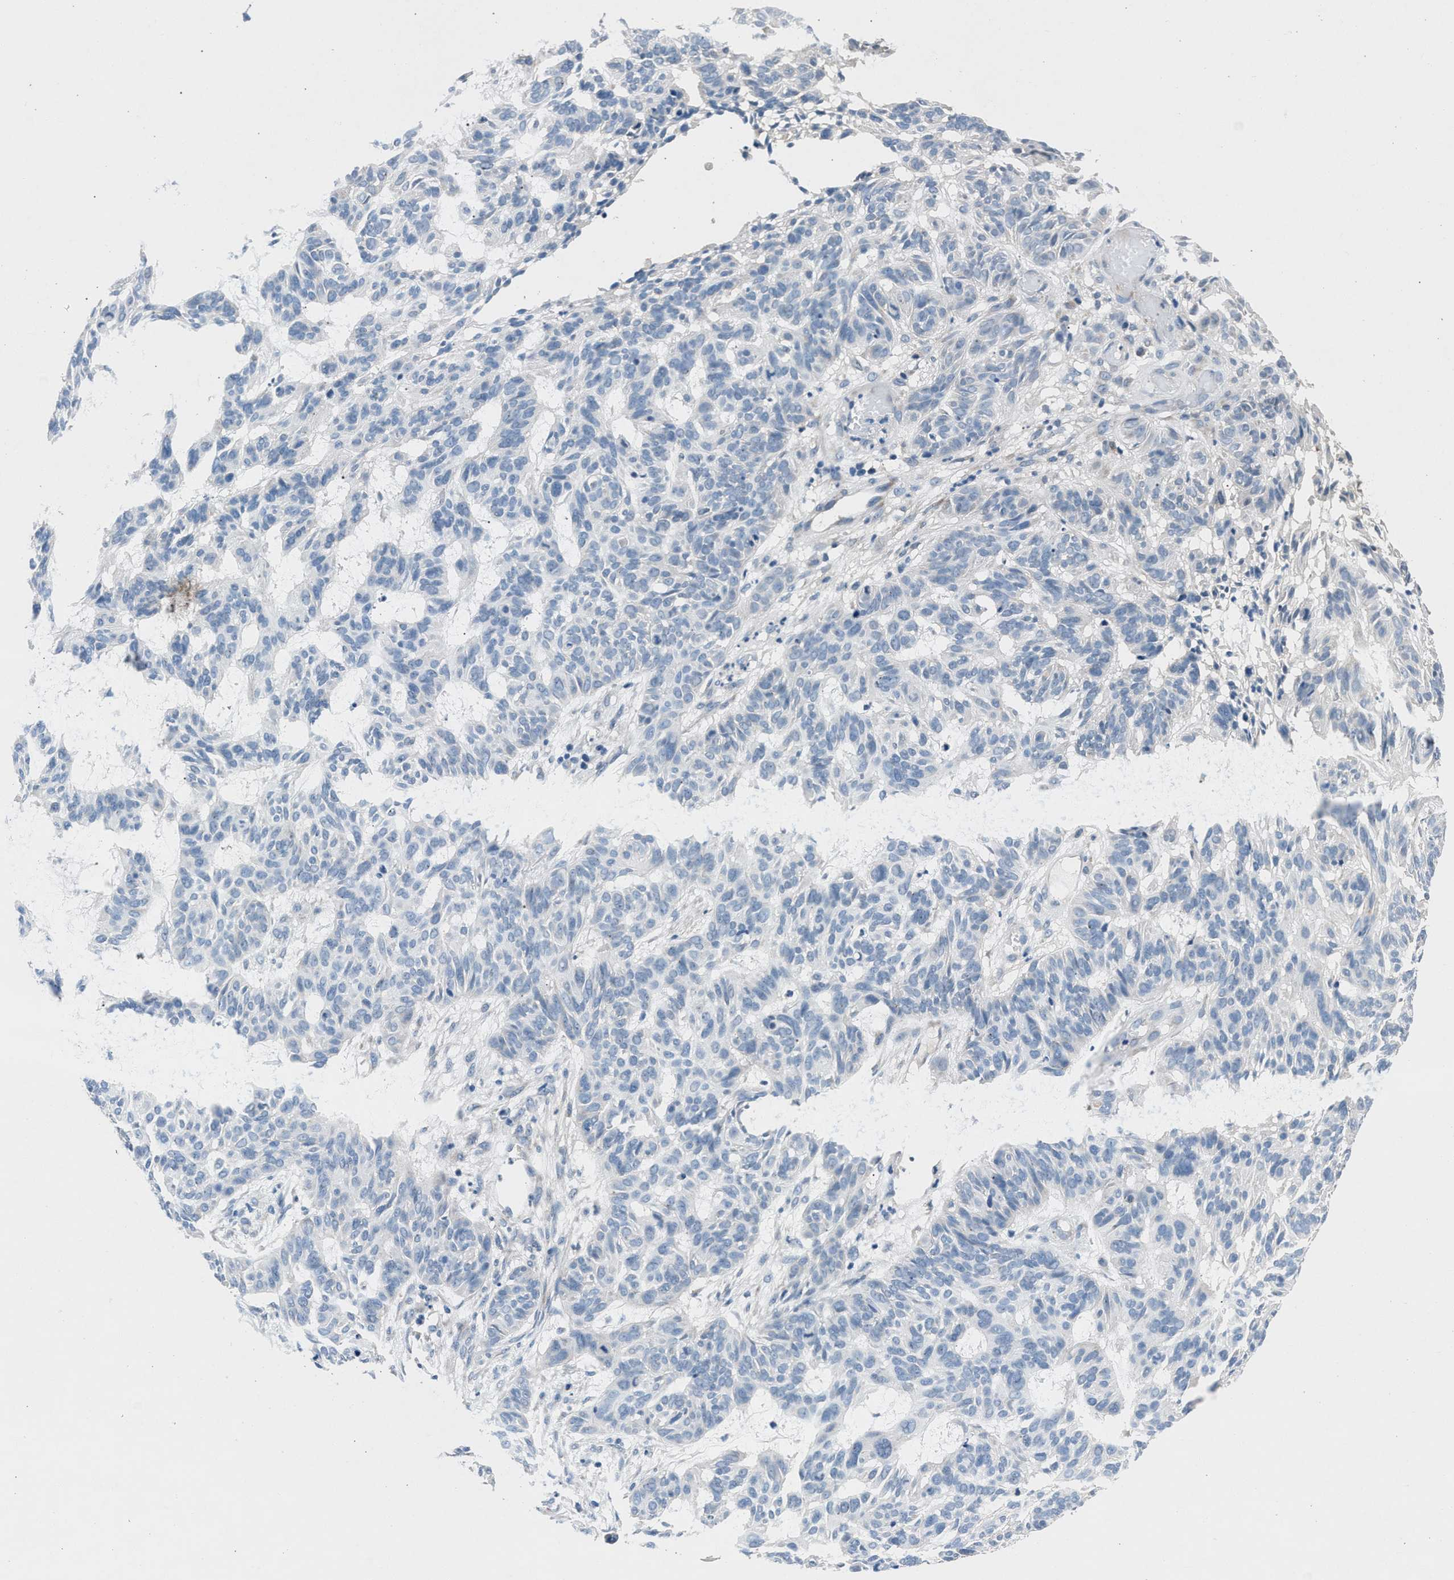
{"staining": {"intensity": "negative", "quantity": "none", "location": "none"}, "tissue": "skin cancer", "cell_type": "Tumor cells", "image_type": "cancer", "snomed": [{"axis": "morphology", "description": "Basal cell carcinoma"}, {"axis": "topography", "description": "Skin"}], "caption": "Image shows no protein expression in tumor cells of skin cancer (basal cell carcinoma) tissue.", "gene": "DENND6B", "patient": {"sex": "male", "age": 85}}